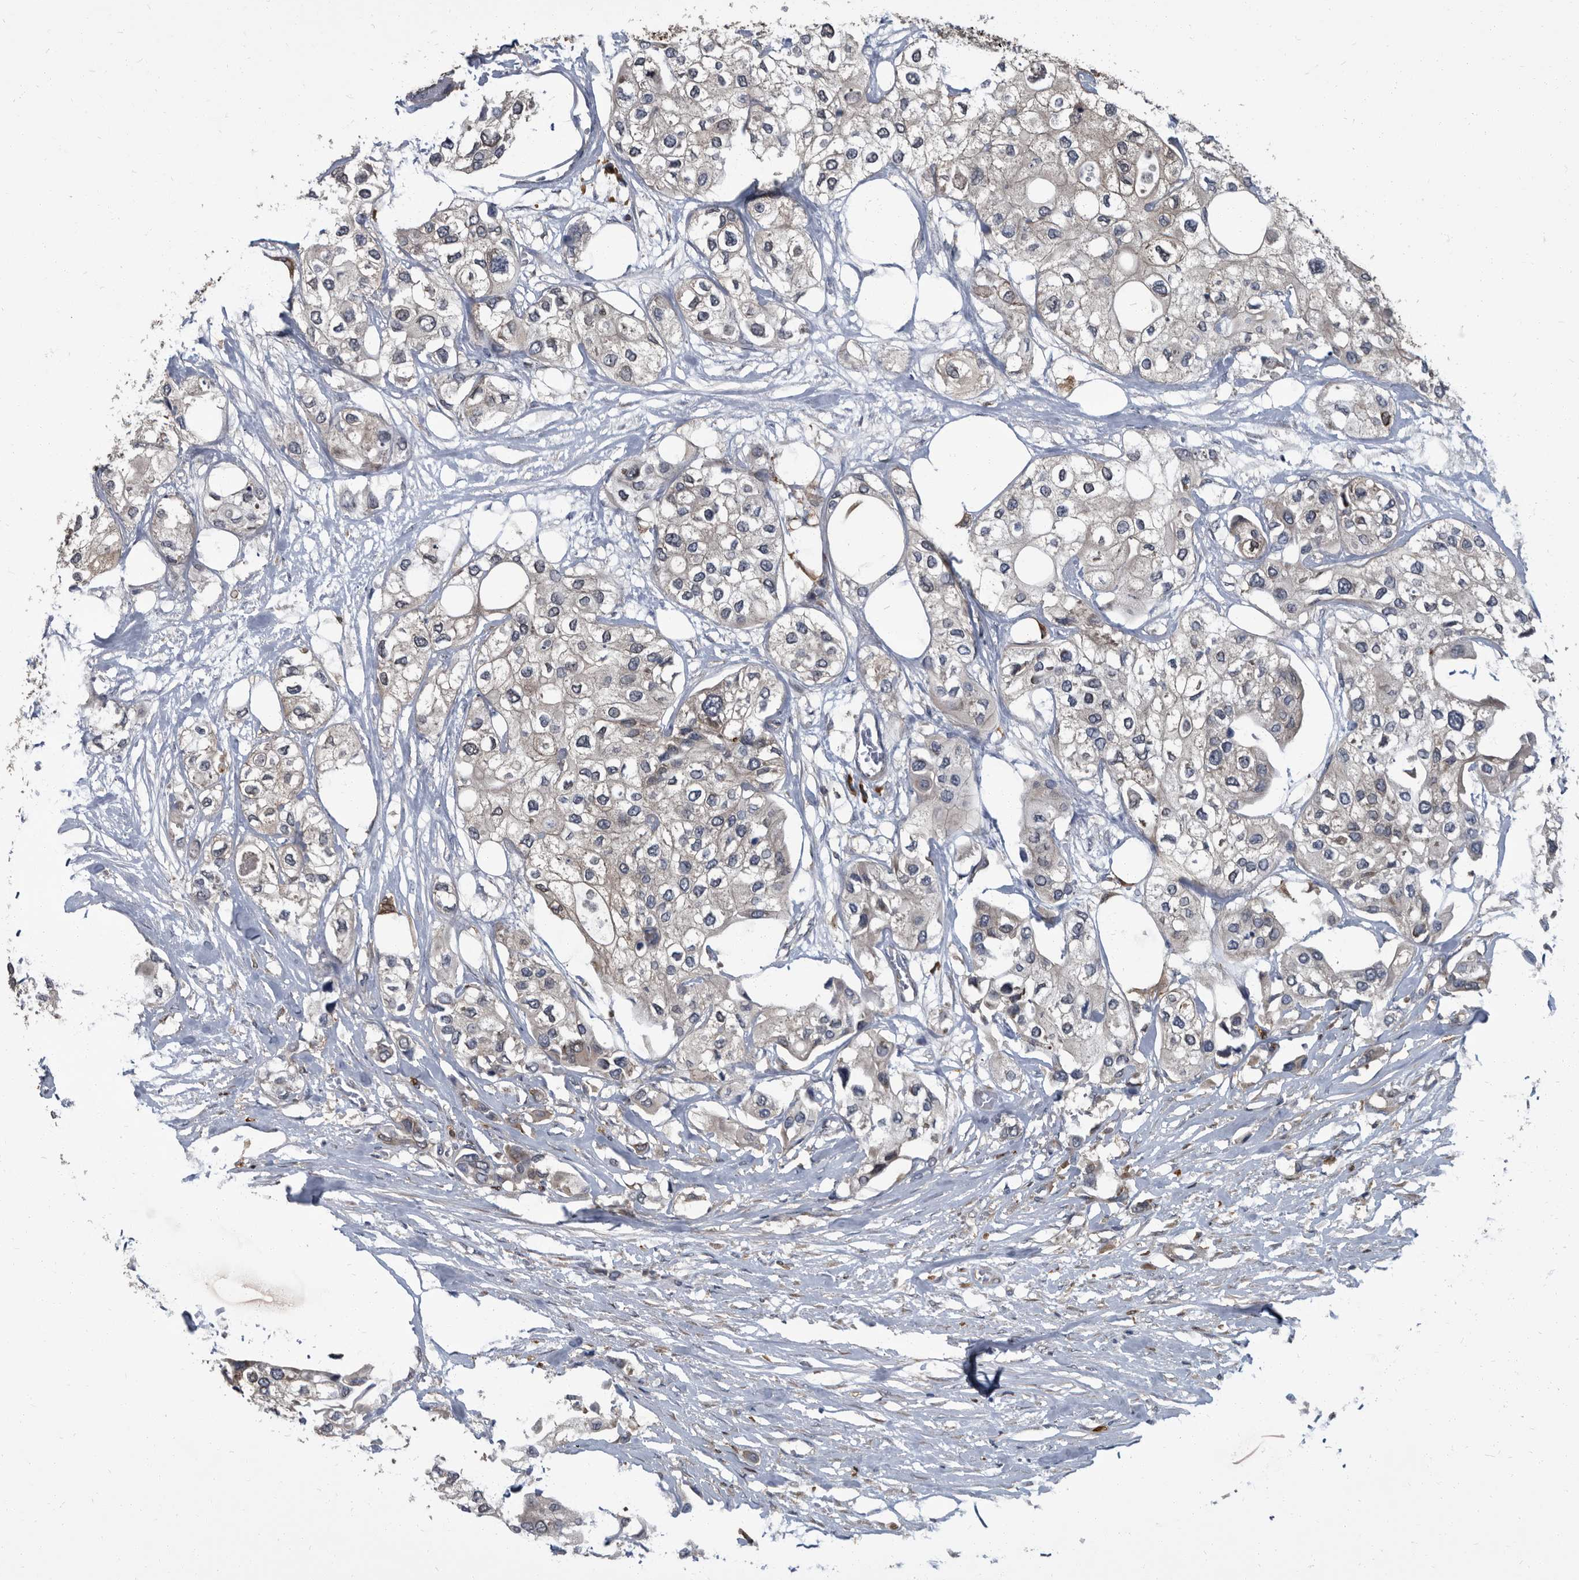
{"staining": {"intensity": "negative", "quantity": "none", "location": "none"}, "tissue": "urothelial cancer", "cell_type": "Tumor cells", "image_type": "cancer", "snomed": [{"axis": "morphology", "description": "Urothelial carcinoma, High grade"}, {"axis": "topography", "description": "Urinary bladder"}], "caption": "Image shows no protein positivity in tumor cells of urothelial cancer tissue.", "gene": "CDV3", "patient": {"sex": "male", "age": 64}}